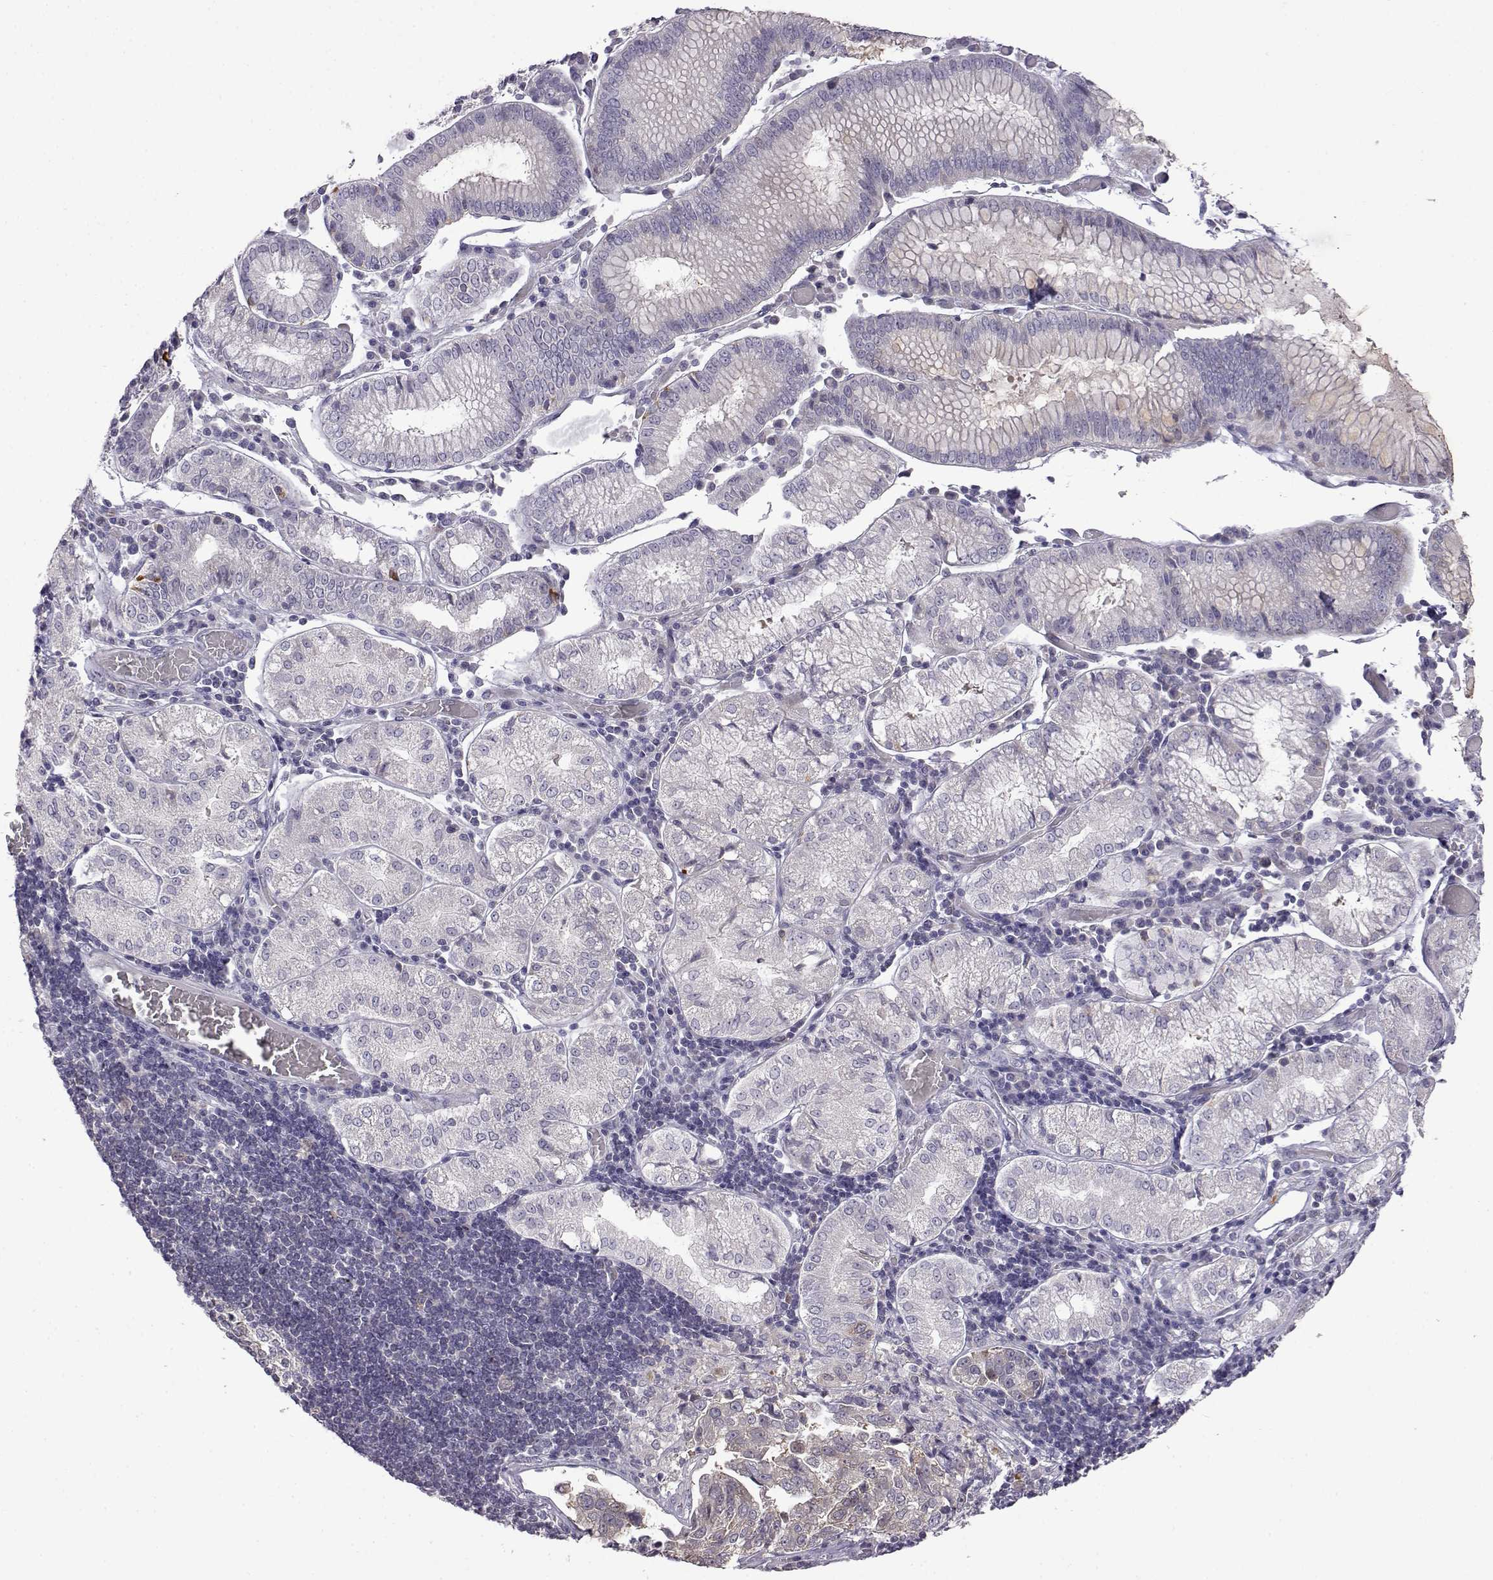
{"staining": {"intensity": "negative", "quantity": "none", "location": "none"}, "tissue": "stomach cancer", "cell_type": "Tumor cells", "image_type": "cancer", "snomed": [{"axis": "morphology", "description": "Adenocarcinoma, NOS"}, {"axis": "topography", "description": "Stomach"}], "caption": "Histopathology image shows no protein staining in tumor cells of stomach cancer tissue. The staining was performed using DAB to visualize the protein expression in brown, while the nuclei were stained in blue with hematoxylin (Magnification: 20x).", "gene": "VGF", "patient": {"sex": "male", "age": 93}}